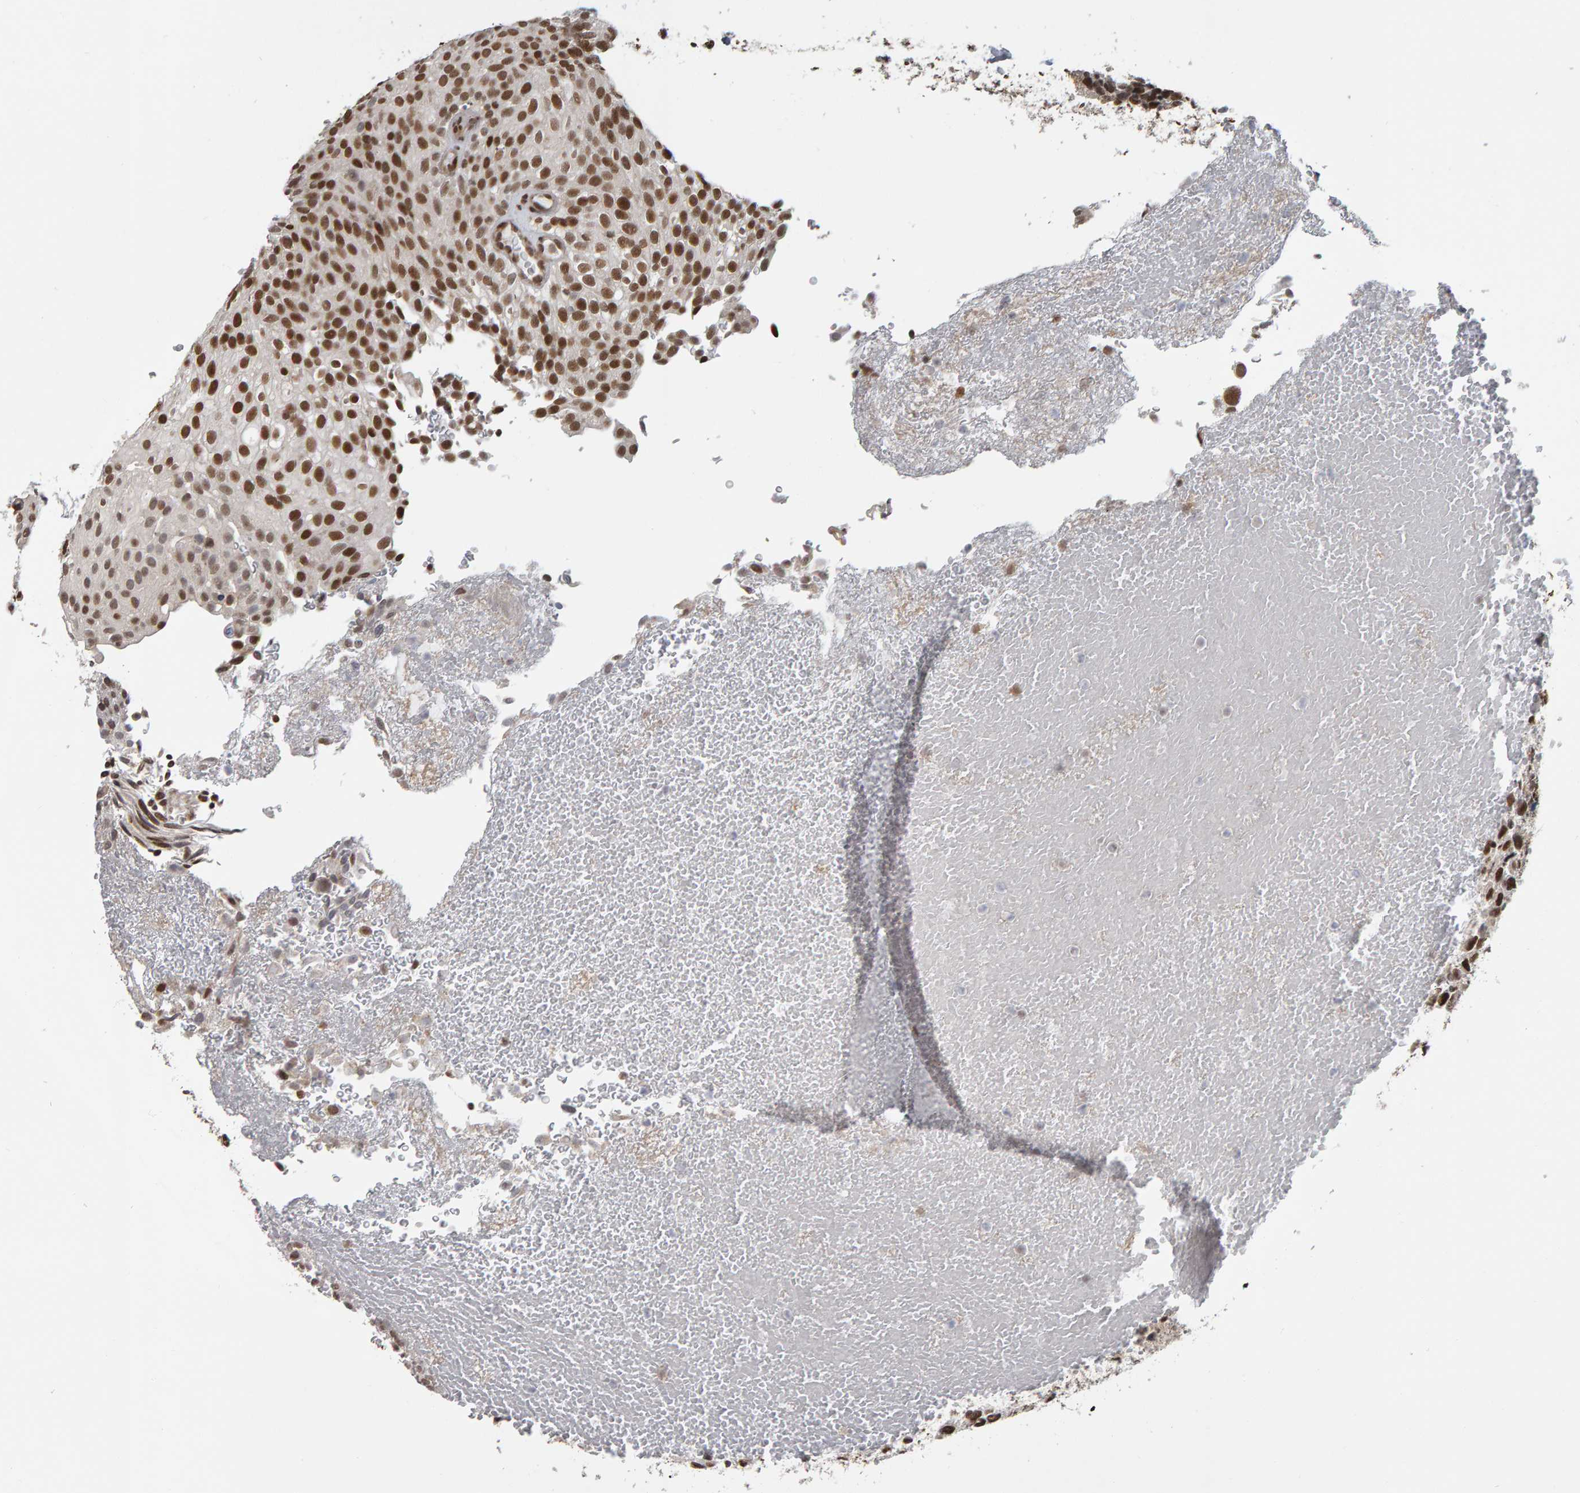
{"staining": {"intensity": "strong", "quantity": ">75%", "location": "nuclear"}, "tissue": "urothelial cancer", "cell_type": "Tumor cells", "image_type": "cancer", "snomed": [{"axis": "morphology", "description": "Urothelial carcinoma, Low grade"}, {"axis": "topography", "description": "Urinary bladder"}], "caption": "Protein positivity by IHC reveals strong nuclear expression in about >75% of tumor cells in low-grade urothelial carcinoma. (DAB (3,3'-diaminobenzidine) IHC with brightfield microscopy, high magnification).", "gene": "ATF7IP", "patient": {"sex": "male", "age": 78}}